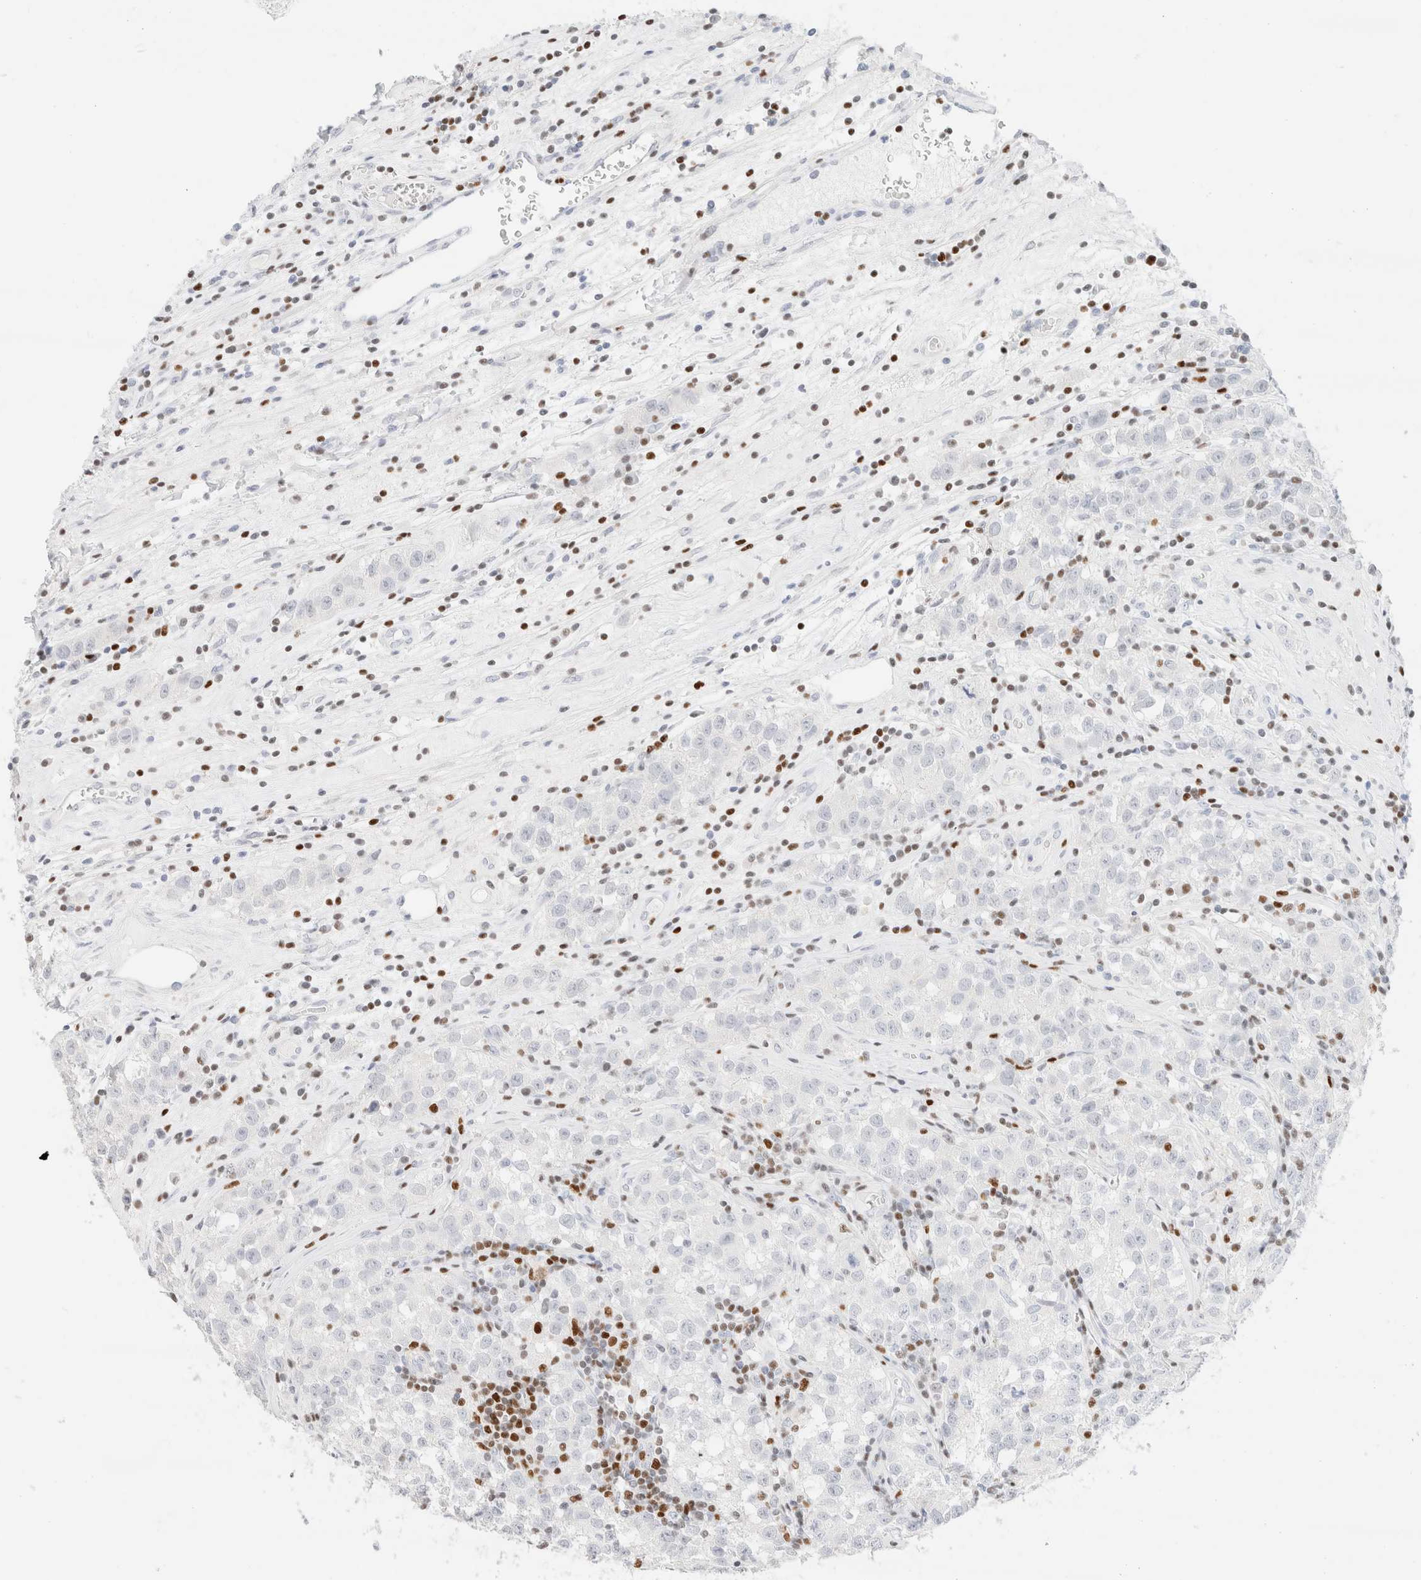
{"staining": {"intensity": "negative", "quantity": "none", "location": "none"}, "tissue": "testis cancer", "cell_type": "Tumor cells", "image_type": "cancer", "snomed": [{"axis": "morphology", "description": "Seminoma, NOS"}, {"axis": "morphology", "description": "Carcinoma, Embryonal, NOS"}, {"axis": "topography", "description": "Testis"}], "caption": "An immunohistochemistry photomicrograph of testis cancer is shown. There is no staining in tumor cells of testis cancer.", "gene": "IKZF3", "patient": {"sex": "male", "age": 43}}